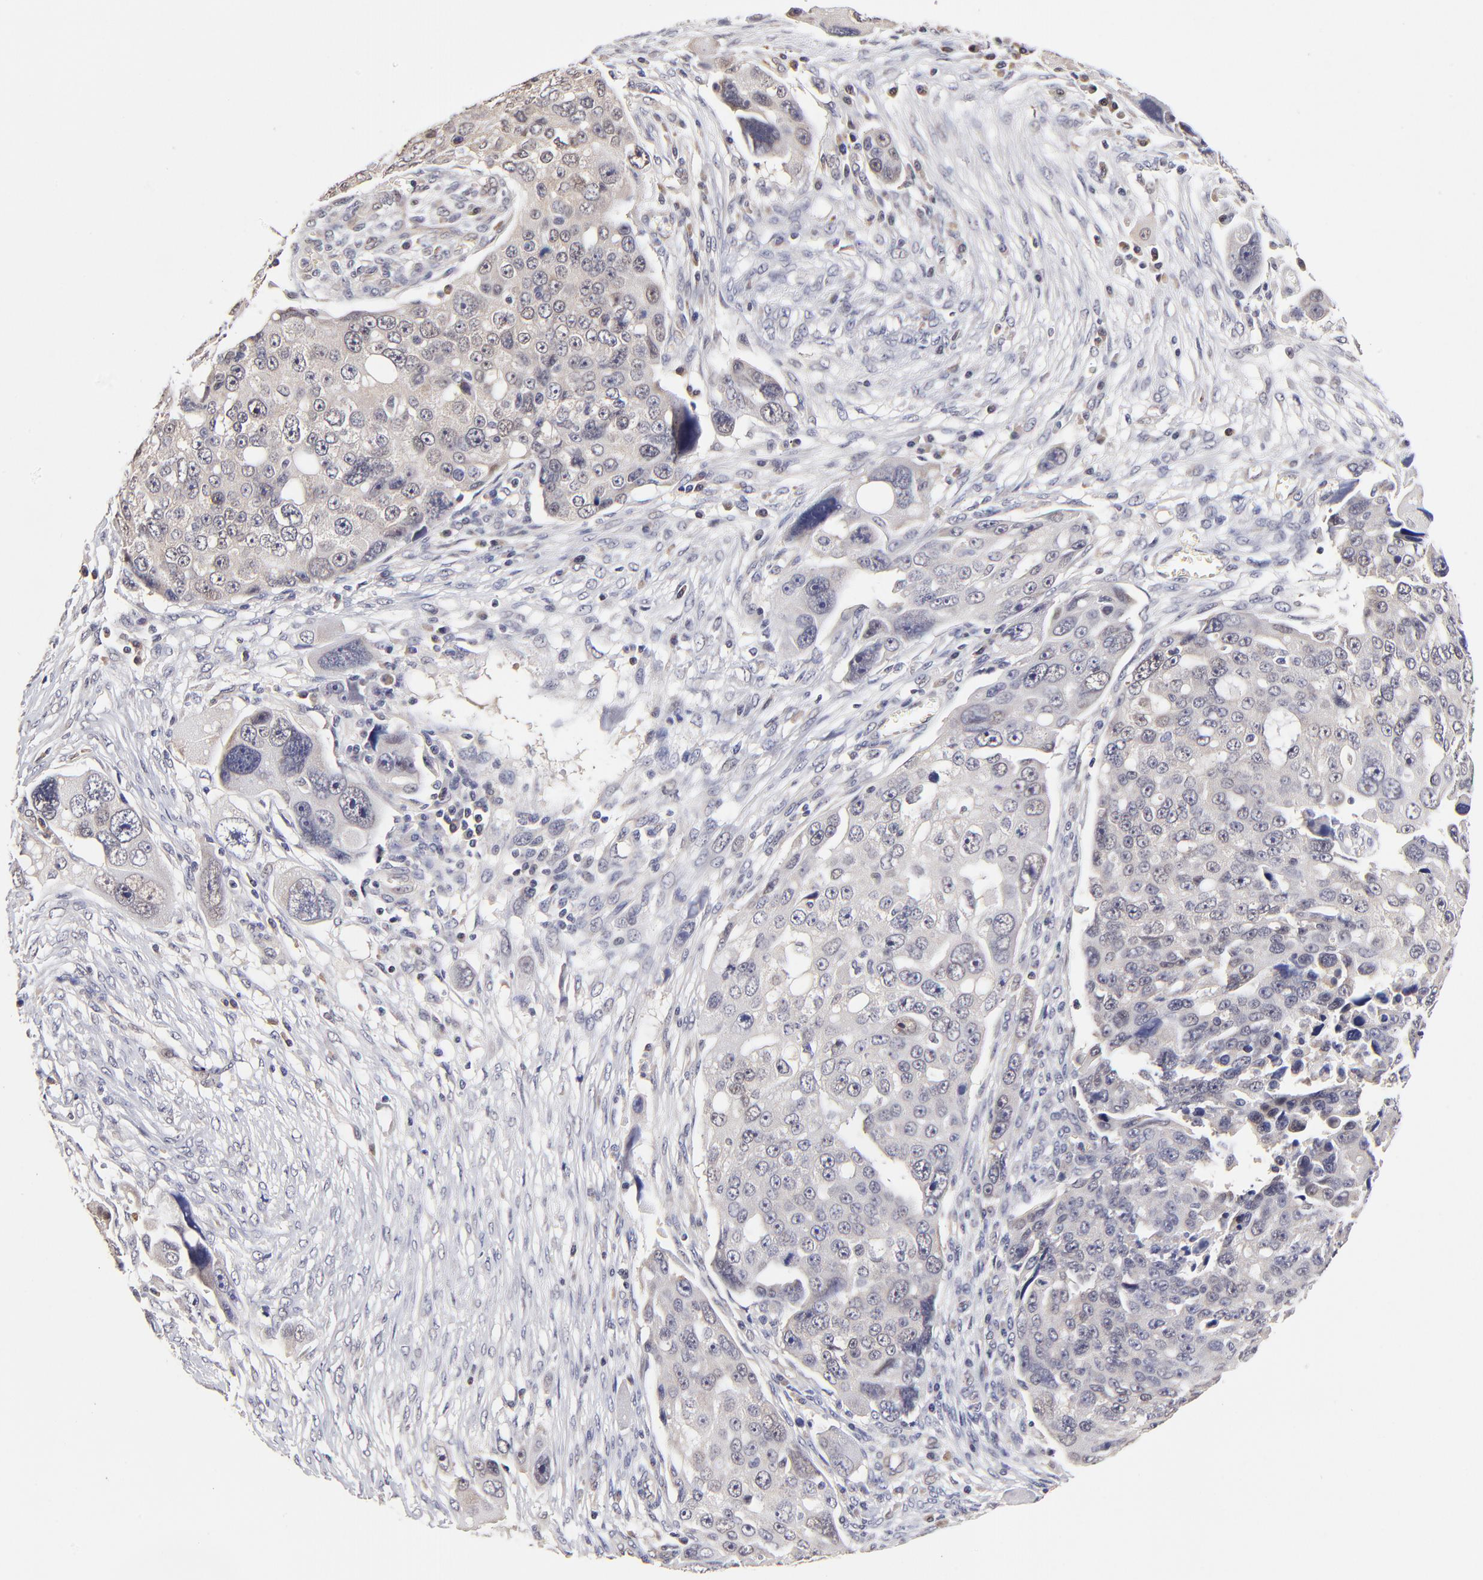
{"staining": {"intensity": "weak", "quantity": "25%-75%", "location": "cytoplasmic/membranous"}, "tissue": "ovarian cancer", "cell_type": "Tumor cells", "image_type": "cancer", "snomed": [{"axis": "morphology", "description": "Carcinoma, endometroid"}, {"axis": "topography", "description": "Ovary"}], "caption": "A high-resolution micrograph shows immunohistochemistry (IHC) staining of endometroid carcinoma (ovarian), which exhibits weak cytoplasmic/membranous staining in approximately 25%-75% of tumor cells. (IHC, brightfield microscopy, high magnification).", "gene": "ZNF10", "patient": {"sex": "female", "age": 75}}